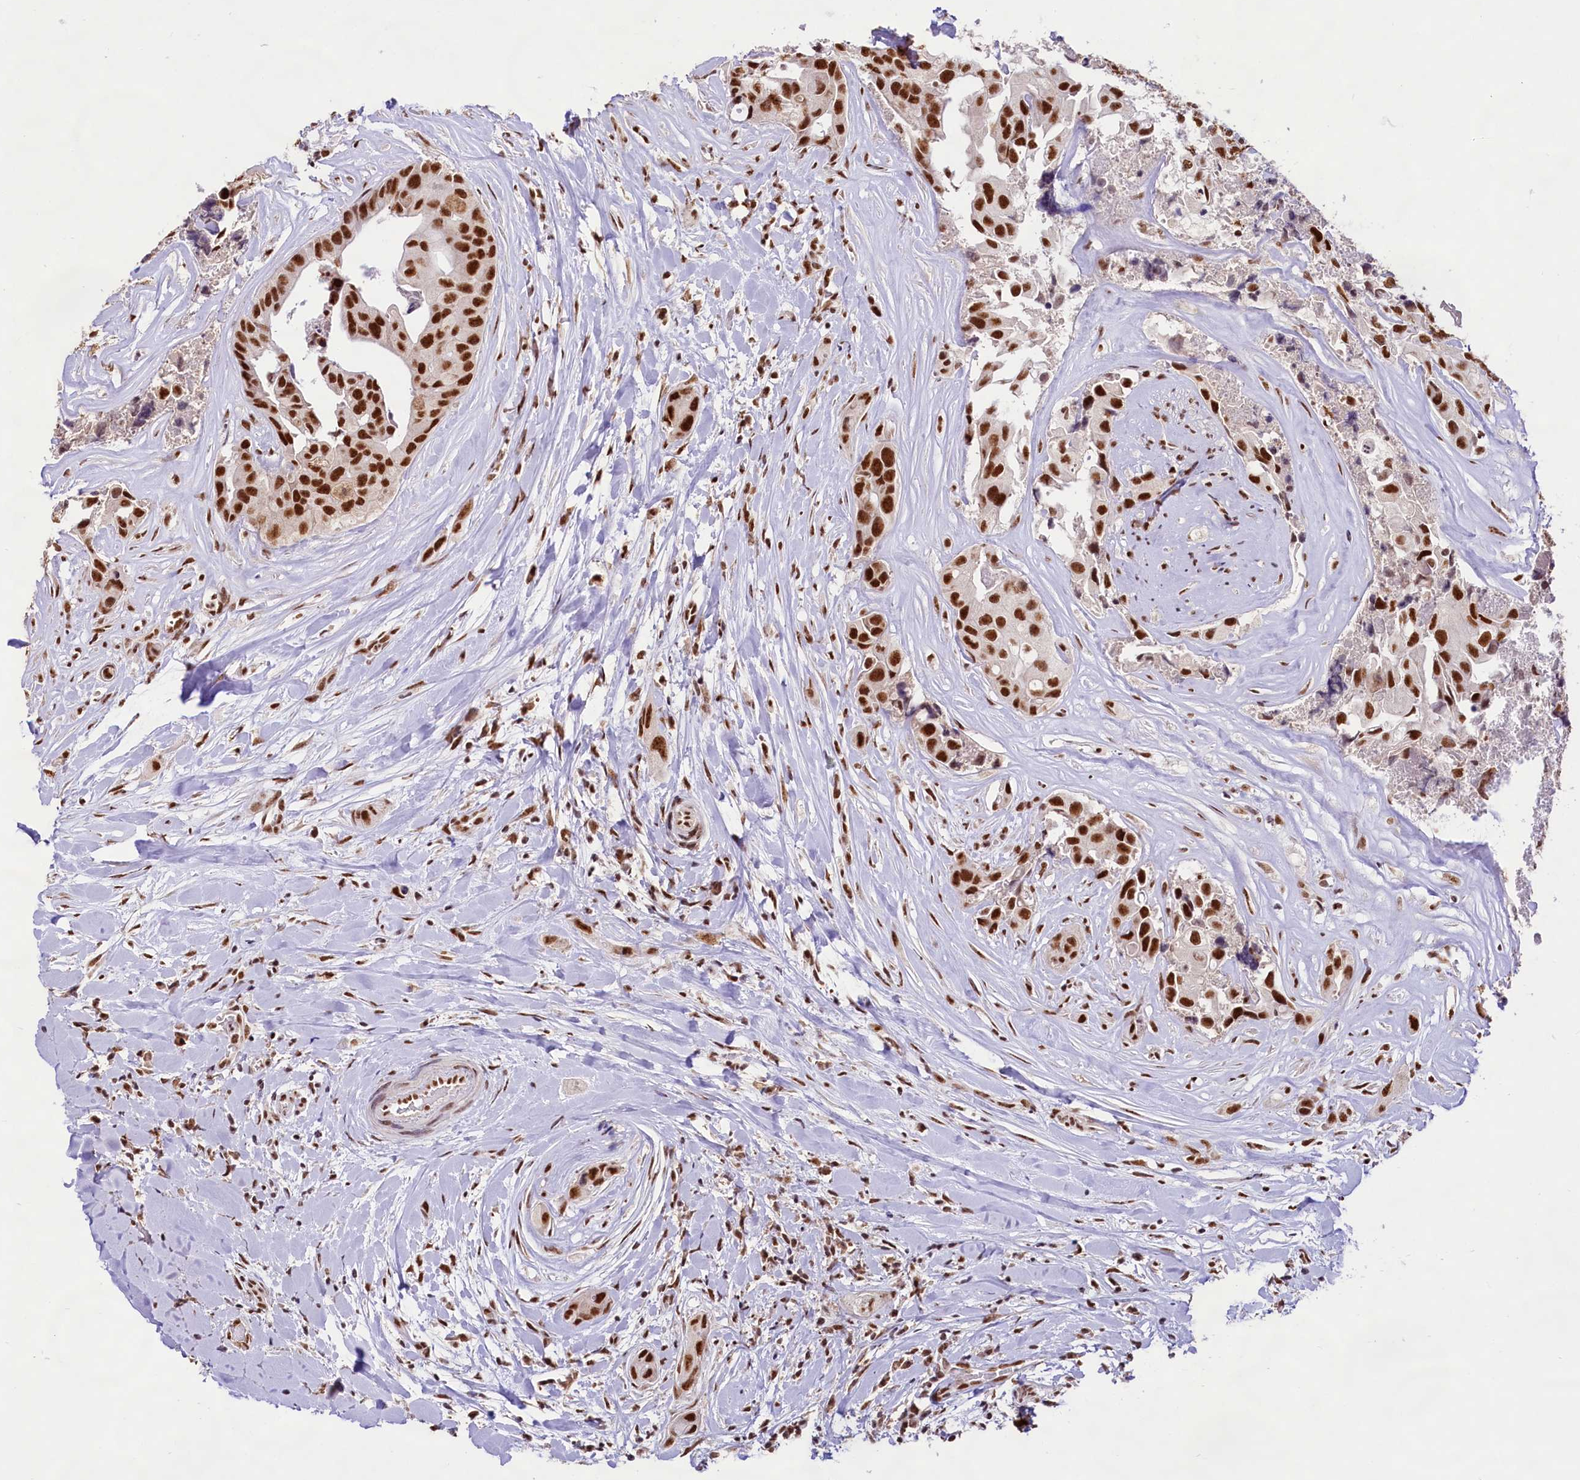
{"staining": {"intensity": "strong", "quantity": ">75%", "location": "nuclear"}, "tissue": "head and neck cancer", "cell_type": "Tumor cells", "image_type": "cancer", "snomed": [{"axis": "morphology", "description": "Adenocarcinoma, NOS"}, {"axis": "morphology", "description": "Adenocarcinoma, metastatic, NOS"}, {"axis": "topography", "description": "Head-Neck"}], "caption": "Tumor cells display high levels of strong nuclear positivity in about >75% of cells in human head and neck adenocarcinoma.", "gene": "HIRA", "patient": {"sex": "male", "age": 75}}